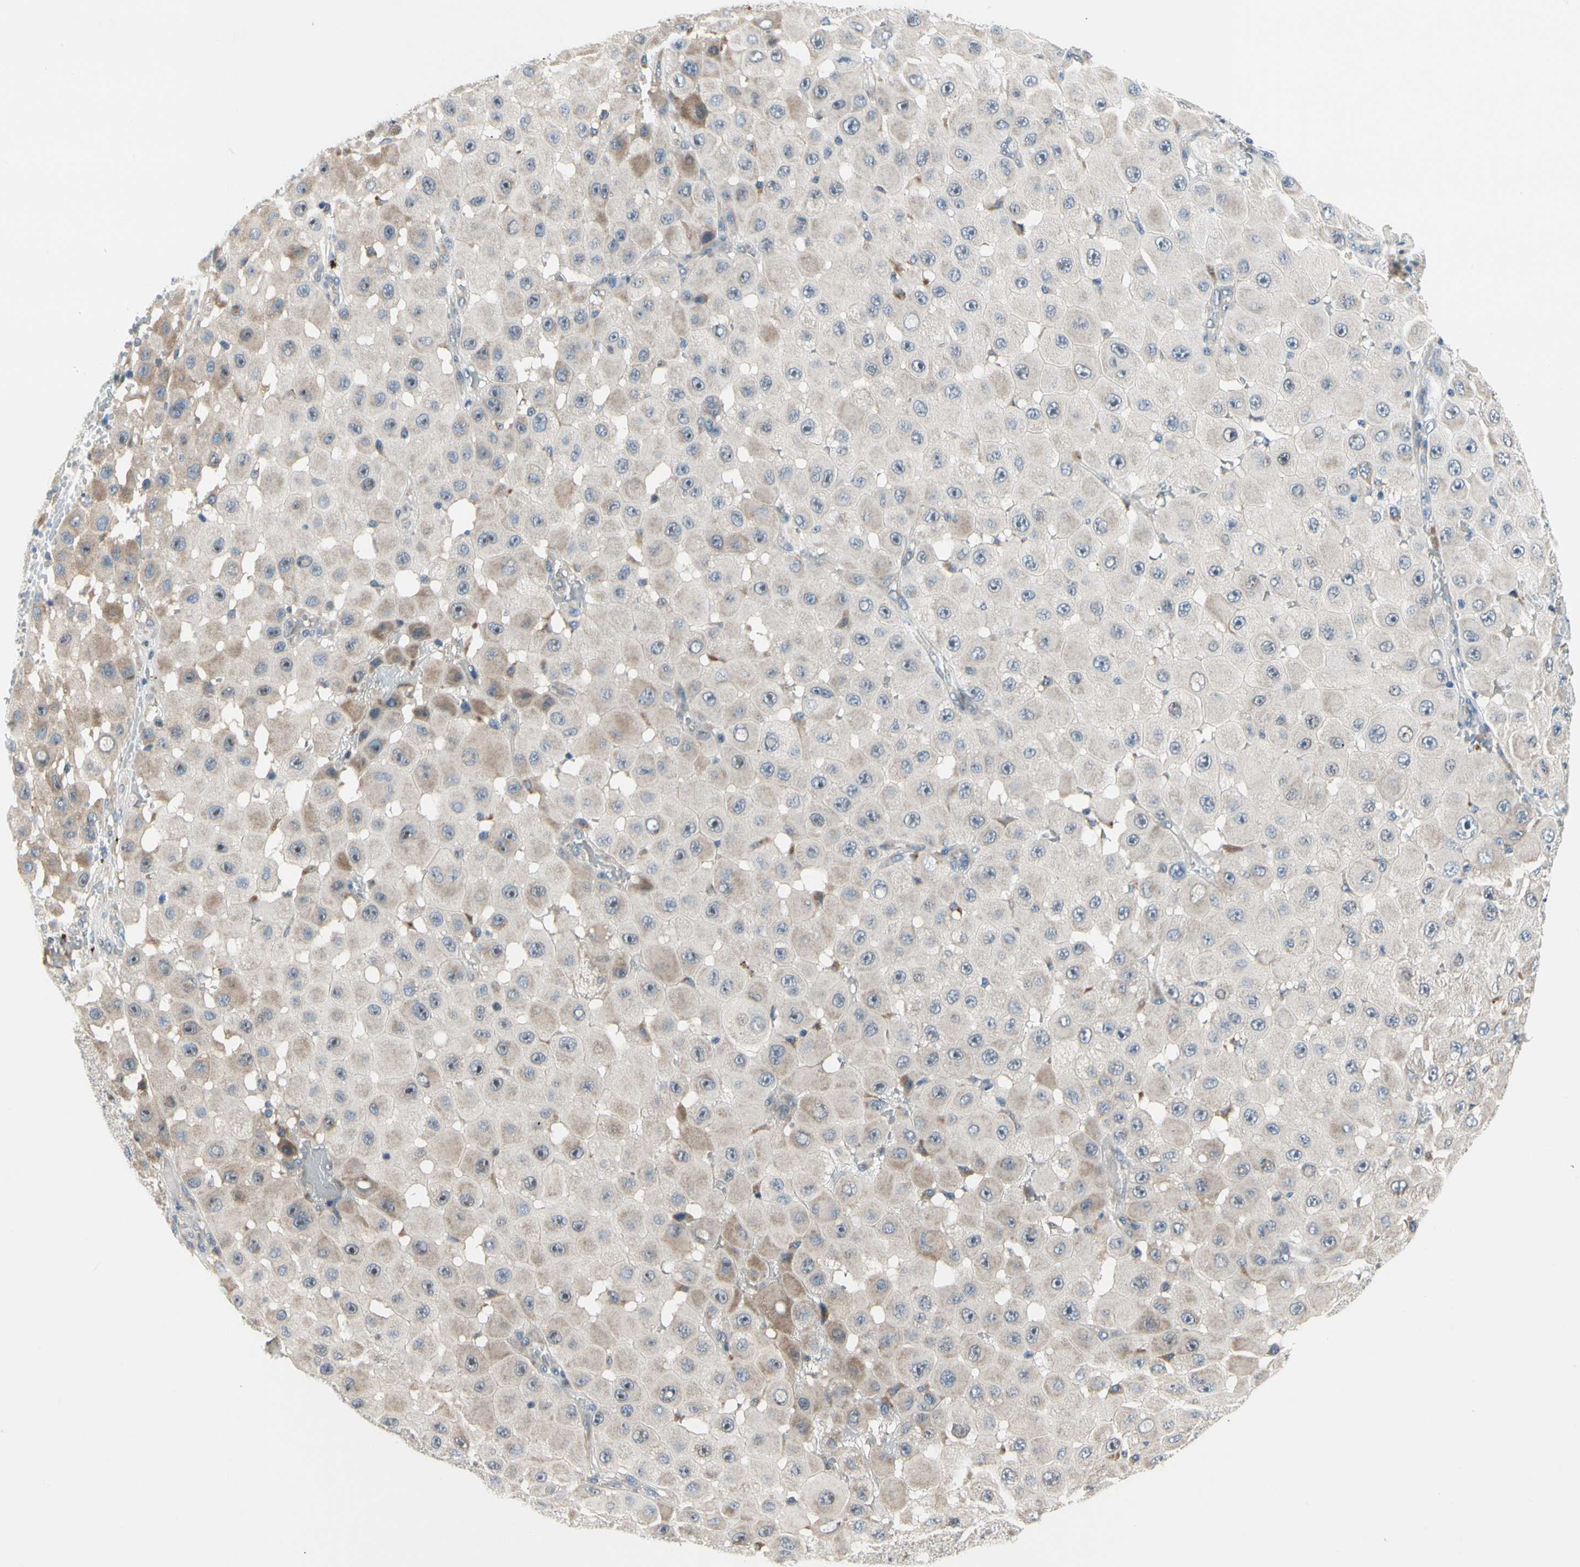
{"staining": {"intensity": "moderate", "quantity": "<25%", "location": "nuclear"}, "tissue": "melanoma", "cell_type": "Tumor cells", "image_type": "cancer", "snomed": [{"axis": "morphology", "description": "Malignant melanoma, NOS"}, {"axis": "topography", "description": "Skin"}], "caption": "DAB (3,3'-diaminobenzidine) immunohistochemical staining of malignant melanoma reveals moderate nuclear protein positivity in about <25% of tumor cells.", "gene": "NFASC", "patient": {"sex": "female", "age": 81}}